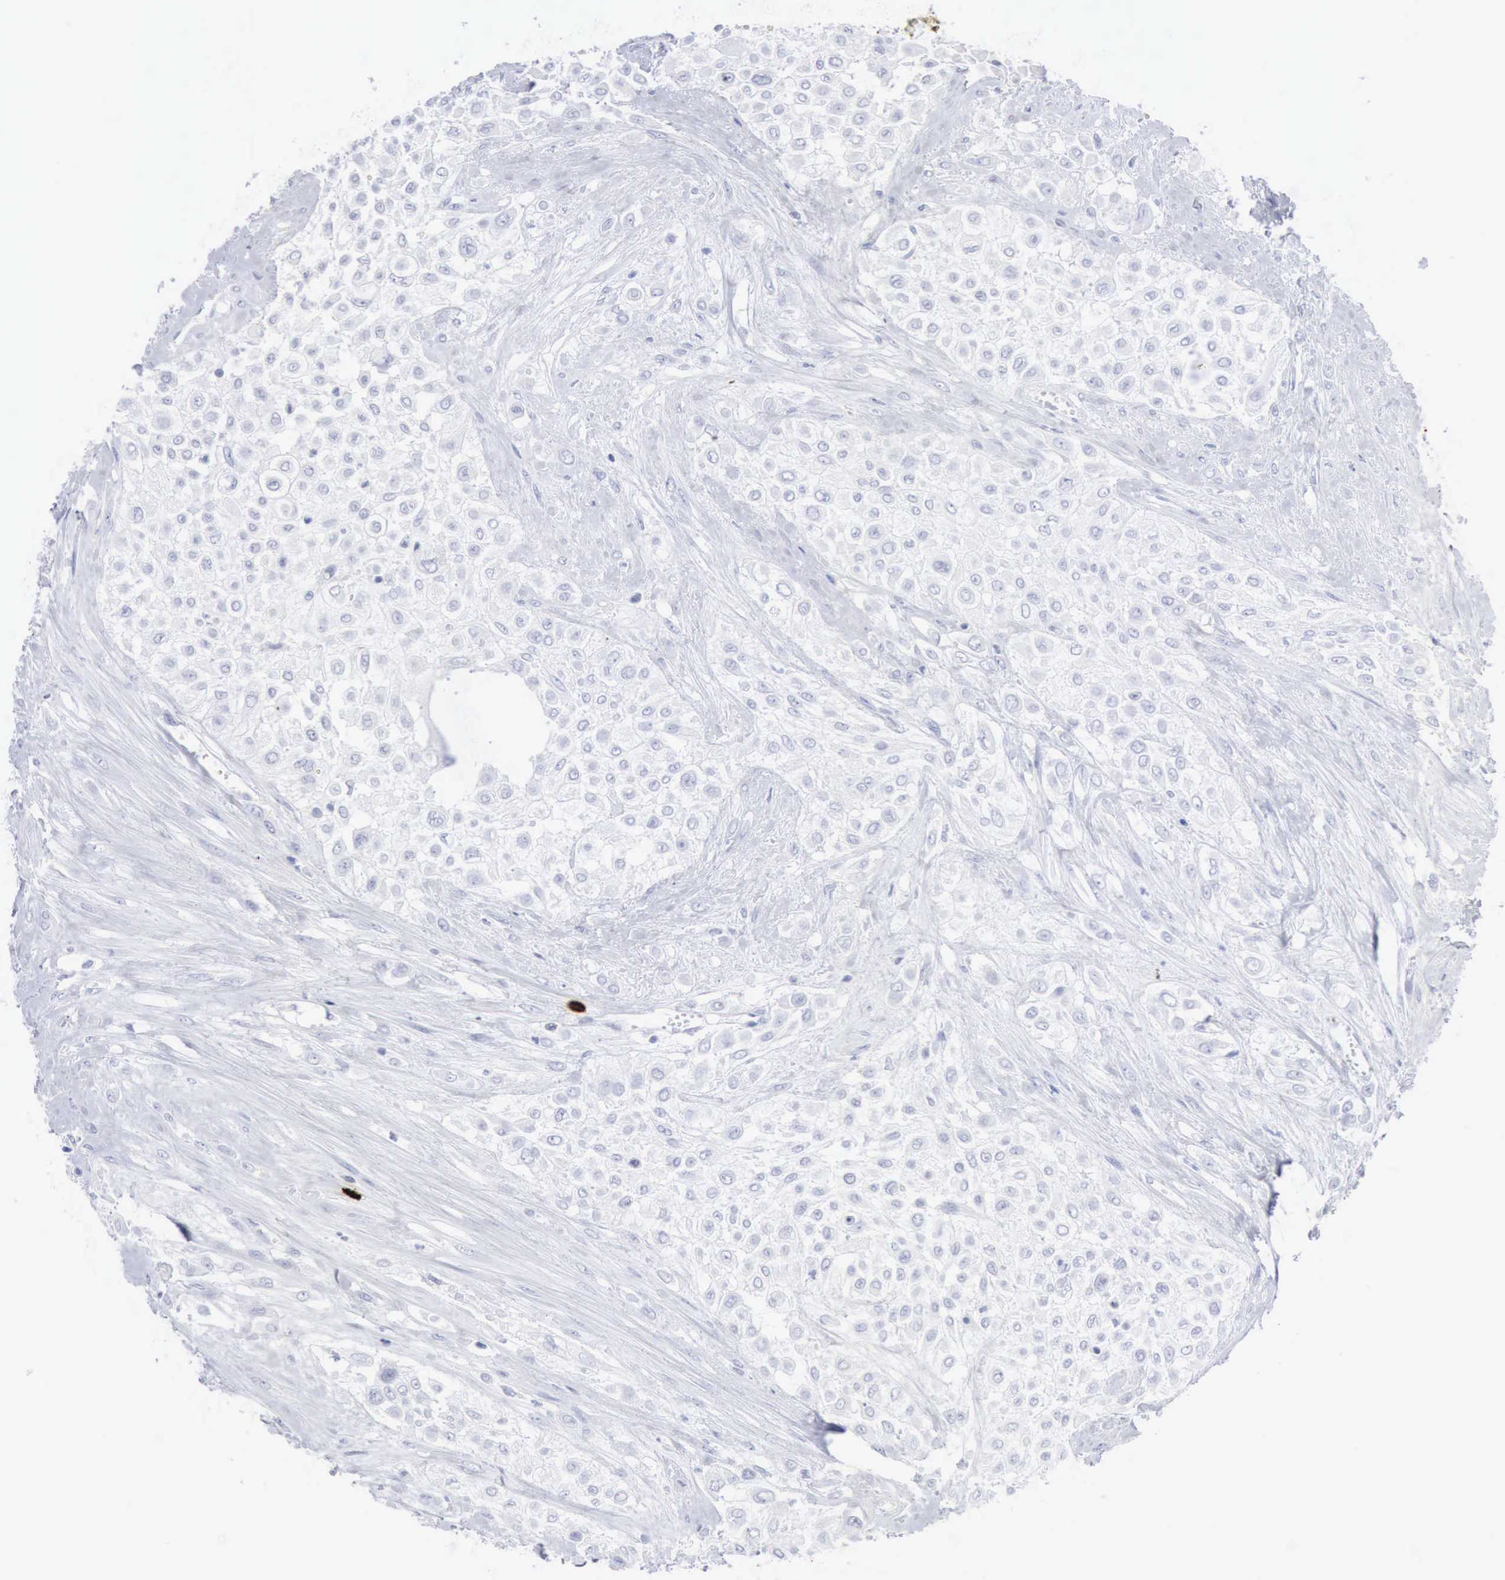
{"staining": {"intensity": "negative", "quantity": "none", "location": "none"}, "tissue": "urothelial cancer", "cell_type": "Tumor cells", "image_type": "cancer", "snomed": [{"axis": "morphology", "description": "Urothelial carcinoma, High grade"}, {"axis": "topography", "description": "Urinary bladder"}], "caption": "IHC micrograph of urothelial cancer stained for a protein (brown), which exhibits no expression in tumor cells. (DAB (3,3'-diaminobenzidine) immunohistochemistry (IHC) visualized using brightfield microscopy, high magnification).", "gene": "CMA1", "patient": {"sex": "male", "age": 57}}